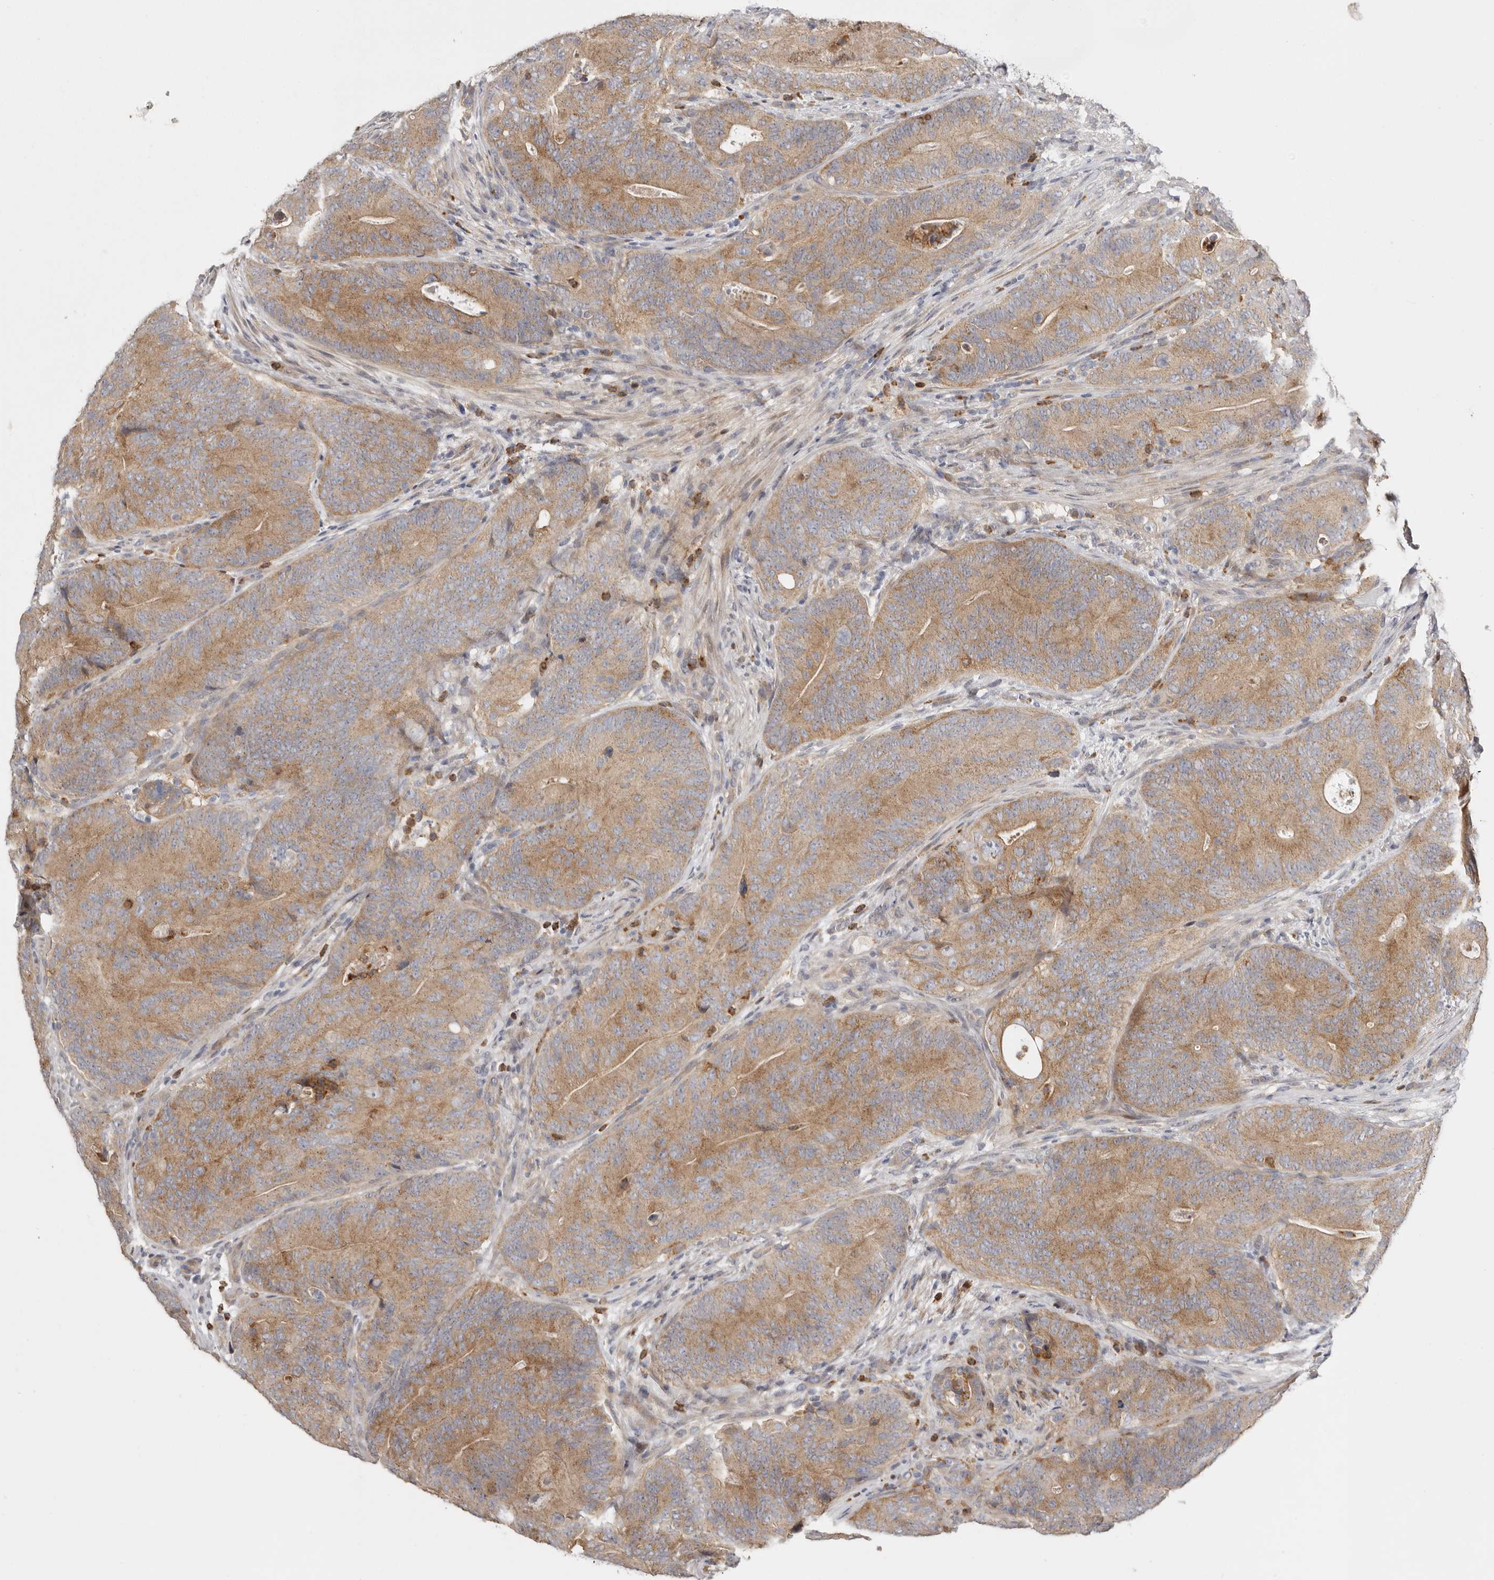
{"staining": {"intensity": "moderate", "quantity": ">75%", "location": "cytoplasmic/membranous"}, "tissue": "colorectal cancer", "cell_type": "Tumor cells", "image_type": "cancer", "snomed": [{"axis": "morphology", "description": "Normal tissue, NOS"}, {"axis": "topography", "description": "Colon"}], "caption": "The photomicrograph demonstrates immunohistochemical staining of colorectal cancer. There is moderate cytoplasmic/membranous expression is appreciated in about >75% of tumor cells. (IHC, brightfield microscopy, high magnification).", "gene": "MSRB2", "patient": {"sex": "female", "age": 82}}